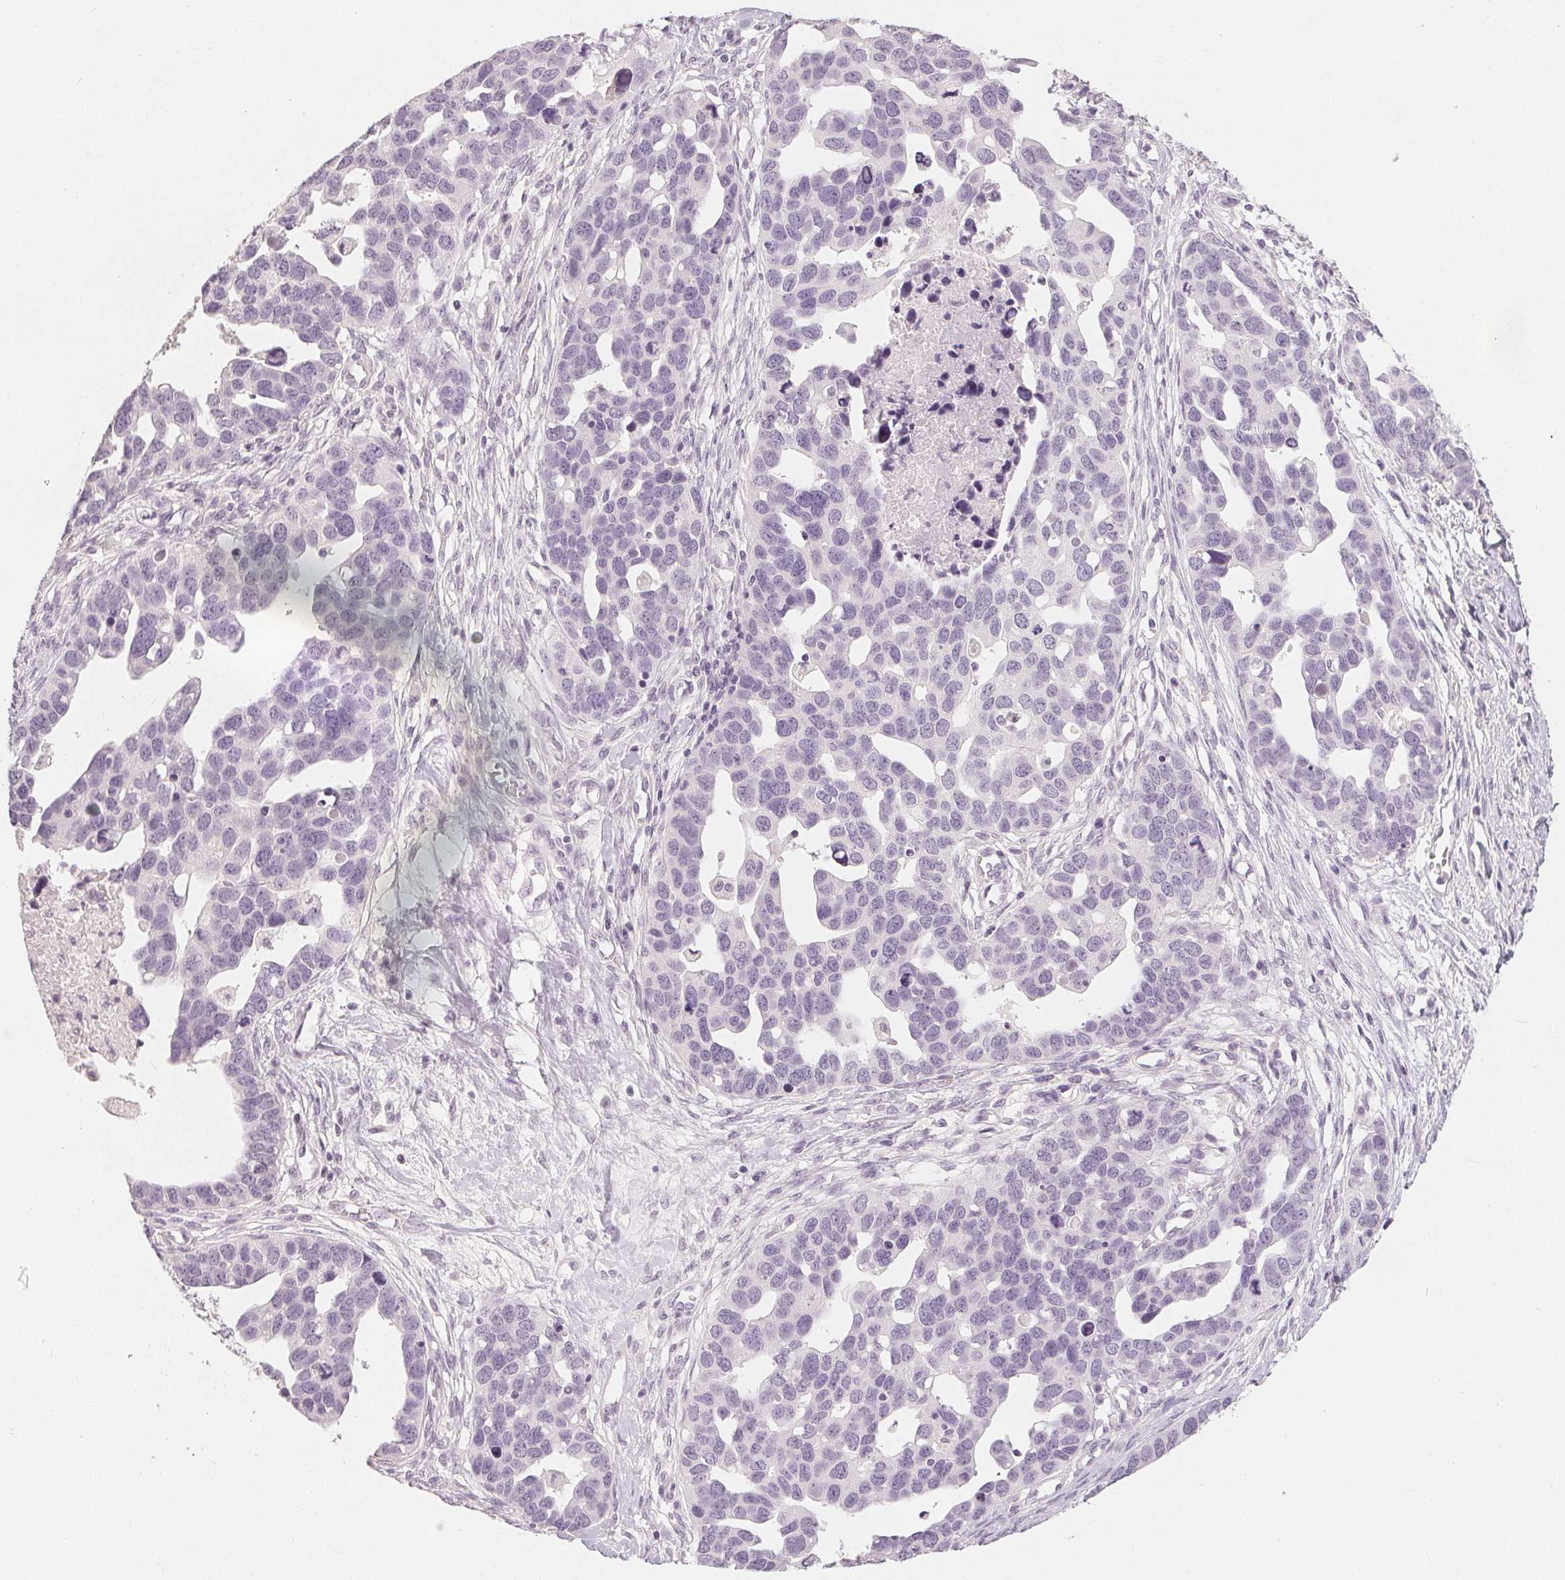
{"staining": {"intensity": "negative", "quantity": "none", "location": "none"}, "tissue": "ovarian cancer", "cell_type": "Tumor cells", "image_type": "cancer", "snomed": [{"axis": "morphology", "description": "Cystadenocarcinoma, serous, NOS"}, {"axis": "topography", "description": "Ovary"}], "caption": "High power microscopy image of an immunohistochemistry (IHC) histopathology image of ovarian cancer, revealing no significant expression in tumor cells.", "gene": "SLC27A5", "patient": {"sex": "female", "age": 54}}